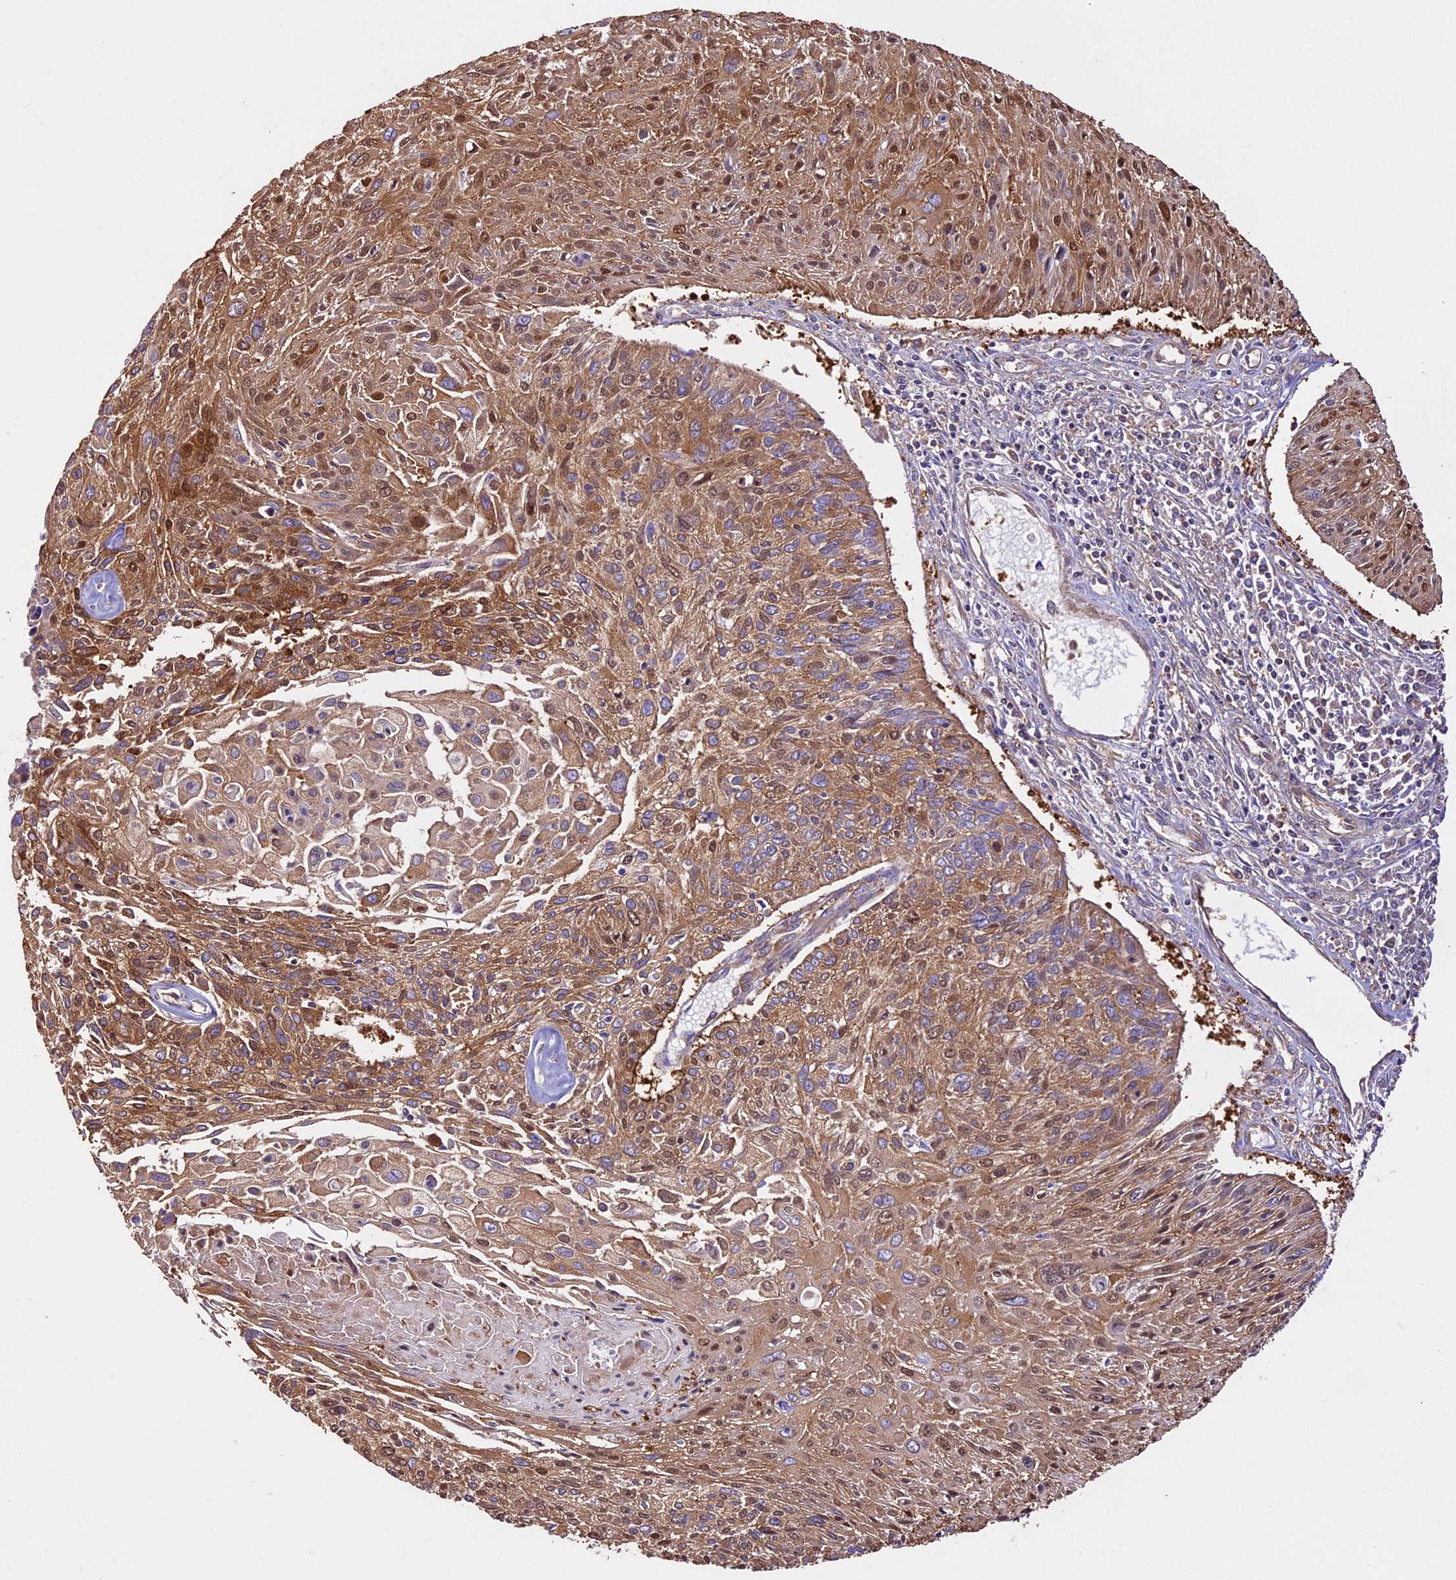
{"staining": {"intensity": "moderate", "quantity": ">75%", "location": "cytoplasmic/membranous,nuclear"}, "tissue": "cervical cancer", "cell_type": "Tumor cells", "image_type": "cancer", "snomed": [{"axis": "morphology", "description": "Squamous cell carcinoma, NOS"}, {"axis": "topography", "description": "Cervix"}], "caption": "Protein expression analysis of human cervical squamous cell carcinoma reveals moderate cytoplasmic/membranous and nuclear staining in about >75% of tumor cells. (brown staining indicates protein expression, while blue staining denotes nuclei).", "gene": "KARS1", "patient": {"sex": "female", "age": 51}}